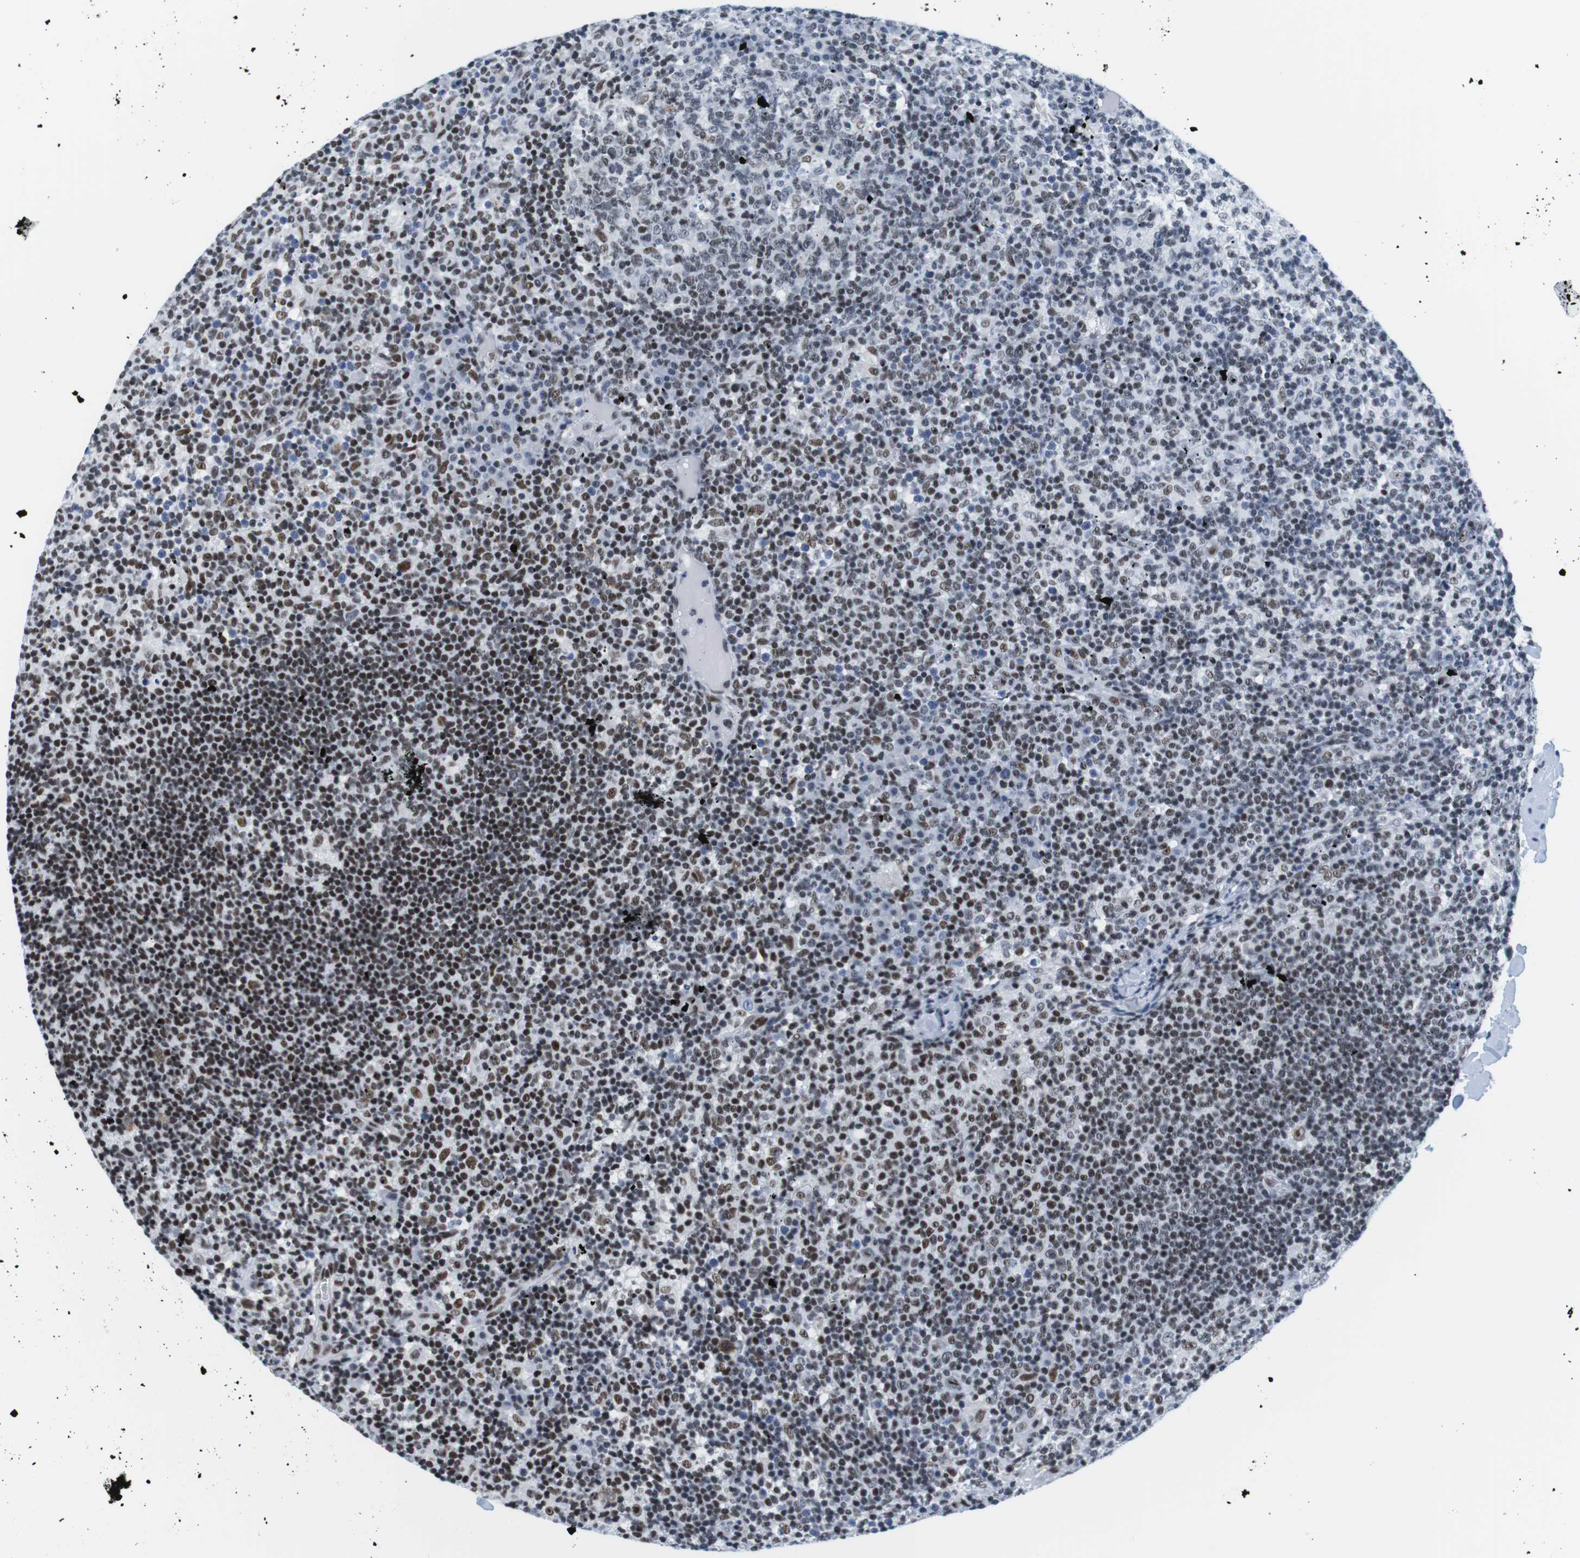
{"staining": {"intensity": "weak", "quantity": "25%-75%", "location": "nuclear"}, "tissue": "lymph node", "cell_type": "Germinal center cells", "image_type": "normal", "snomed": [{"axis": "morphology", "description": "Normal tissue, NOS"}, {"axis": "morphology", "description": "Inflammation, NOS"}, {"axis": "topography", "description": "Lymph node"}], "caption": "DAB (3,3'-diaminobenzidine) immunohistochemical staining of unremarkable human lymph node reveals weak nuclear protein staining in approximately 25%-75% of germinal center cells.", "gene": "IFI16", "patient": {"sex": "male", "age": 55}}